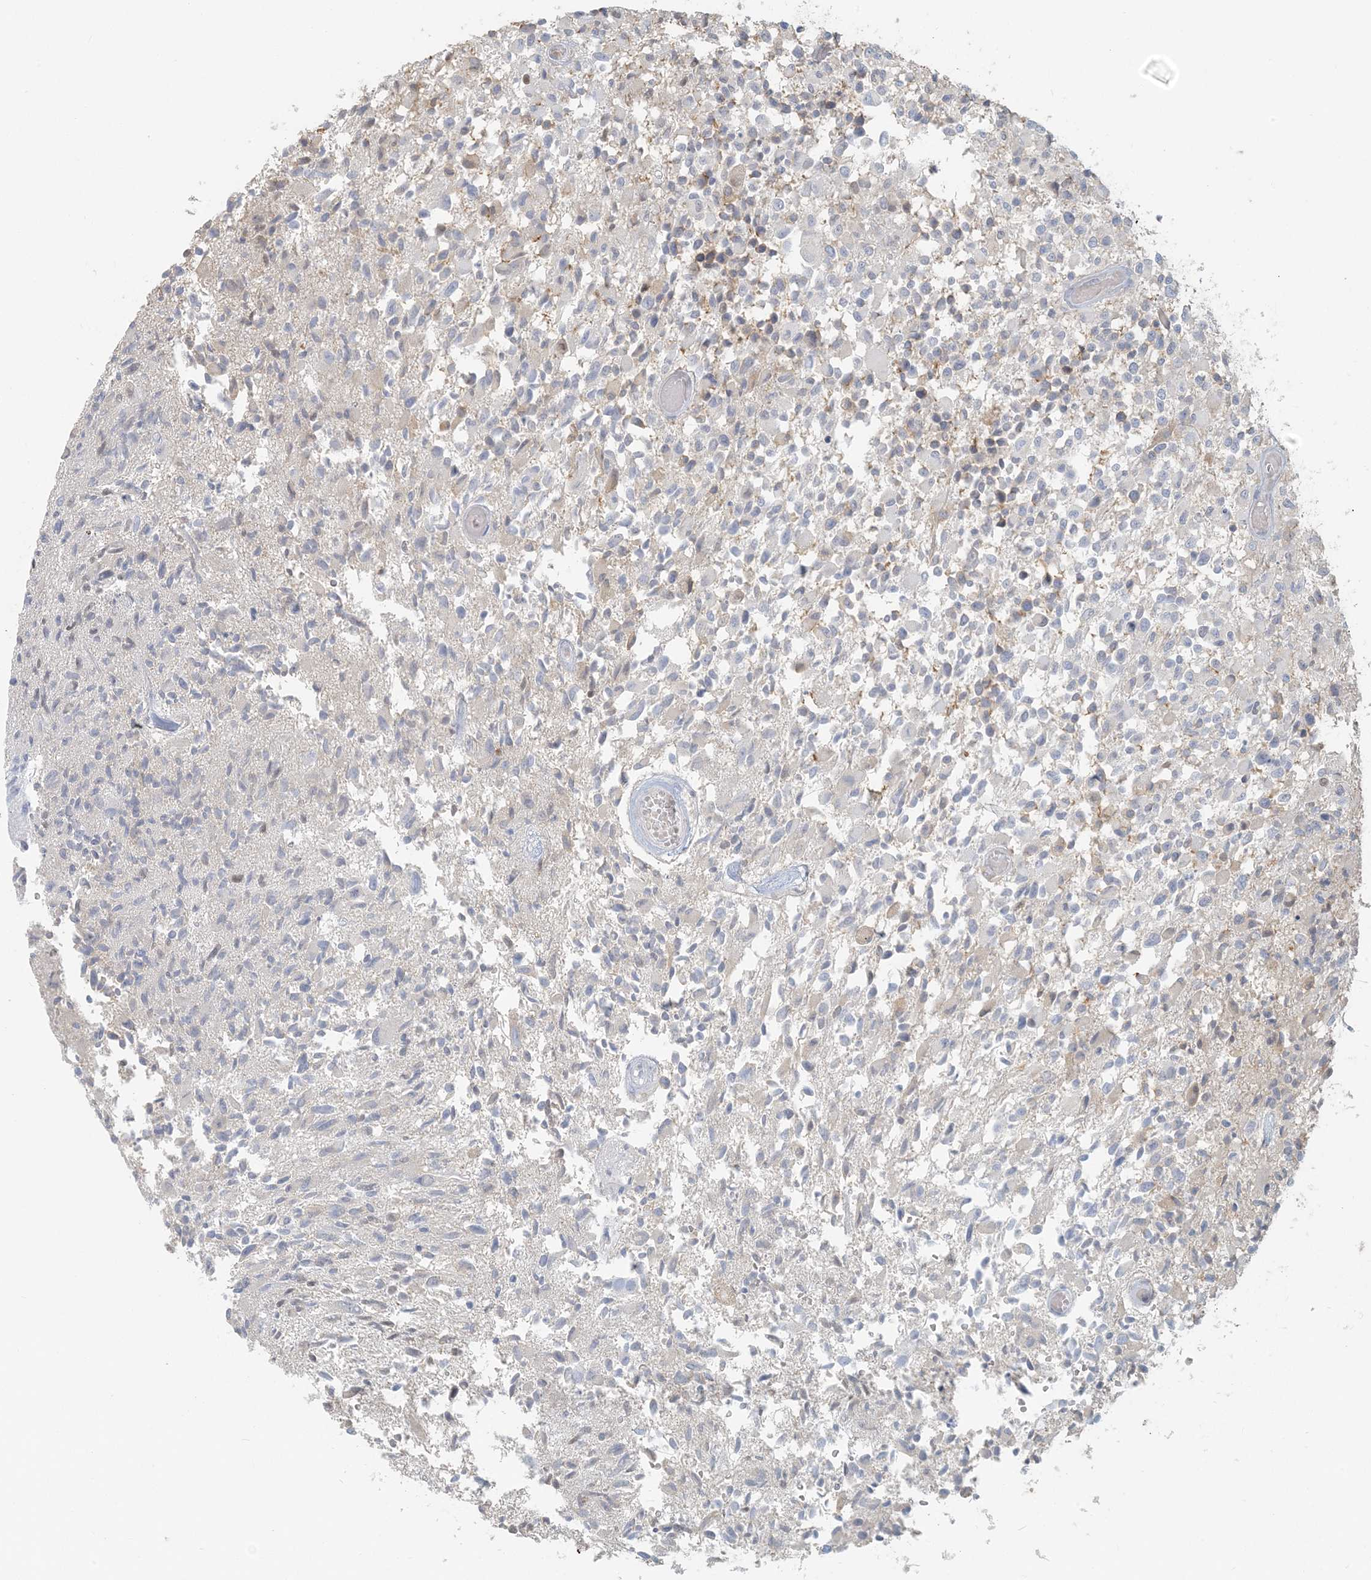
{"staining": {"intensity": "negative", "quantity": "none", "location": "none"}, "tissue": "glioma", "cell_type": "Tumor cells", "image_type": "cancer", "snomed": [{"axis": "morphology", "description": "Glioma, malignant, High grade"}, {"axis": "morphology", "description": "Glioblastoma, NOS"}, {"axis": "topography", "description": "Brain"}], "caption": "Image shows no protein expression in tumor cells of glioma tissue.", "gene": "HACL1", "patient": {"sex": "male", "age": 60}}